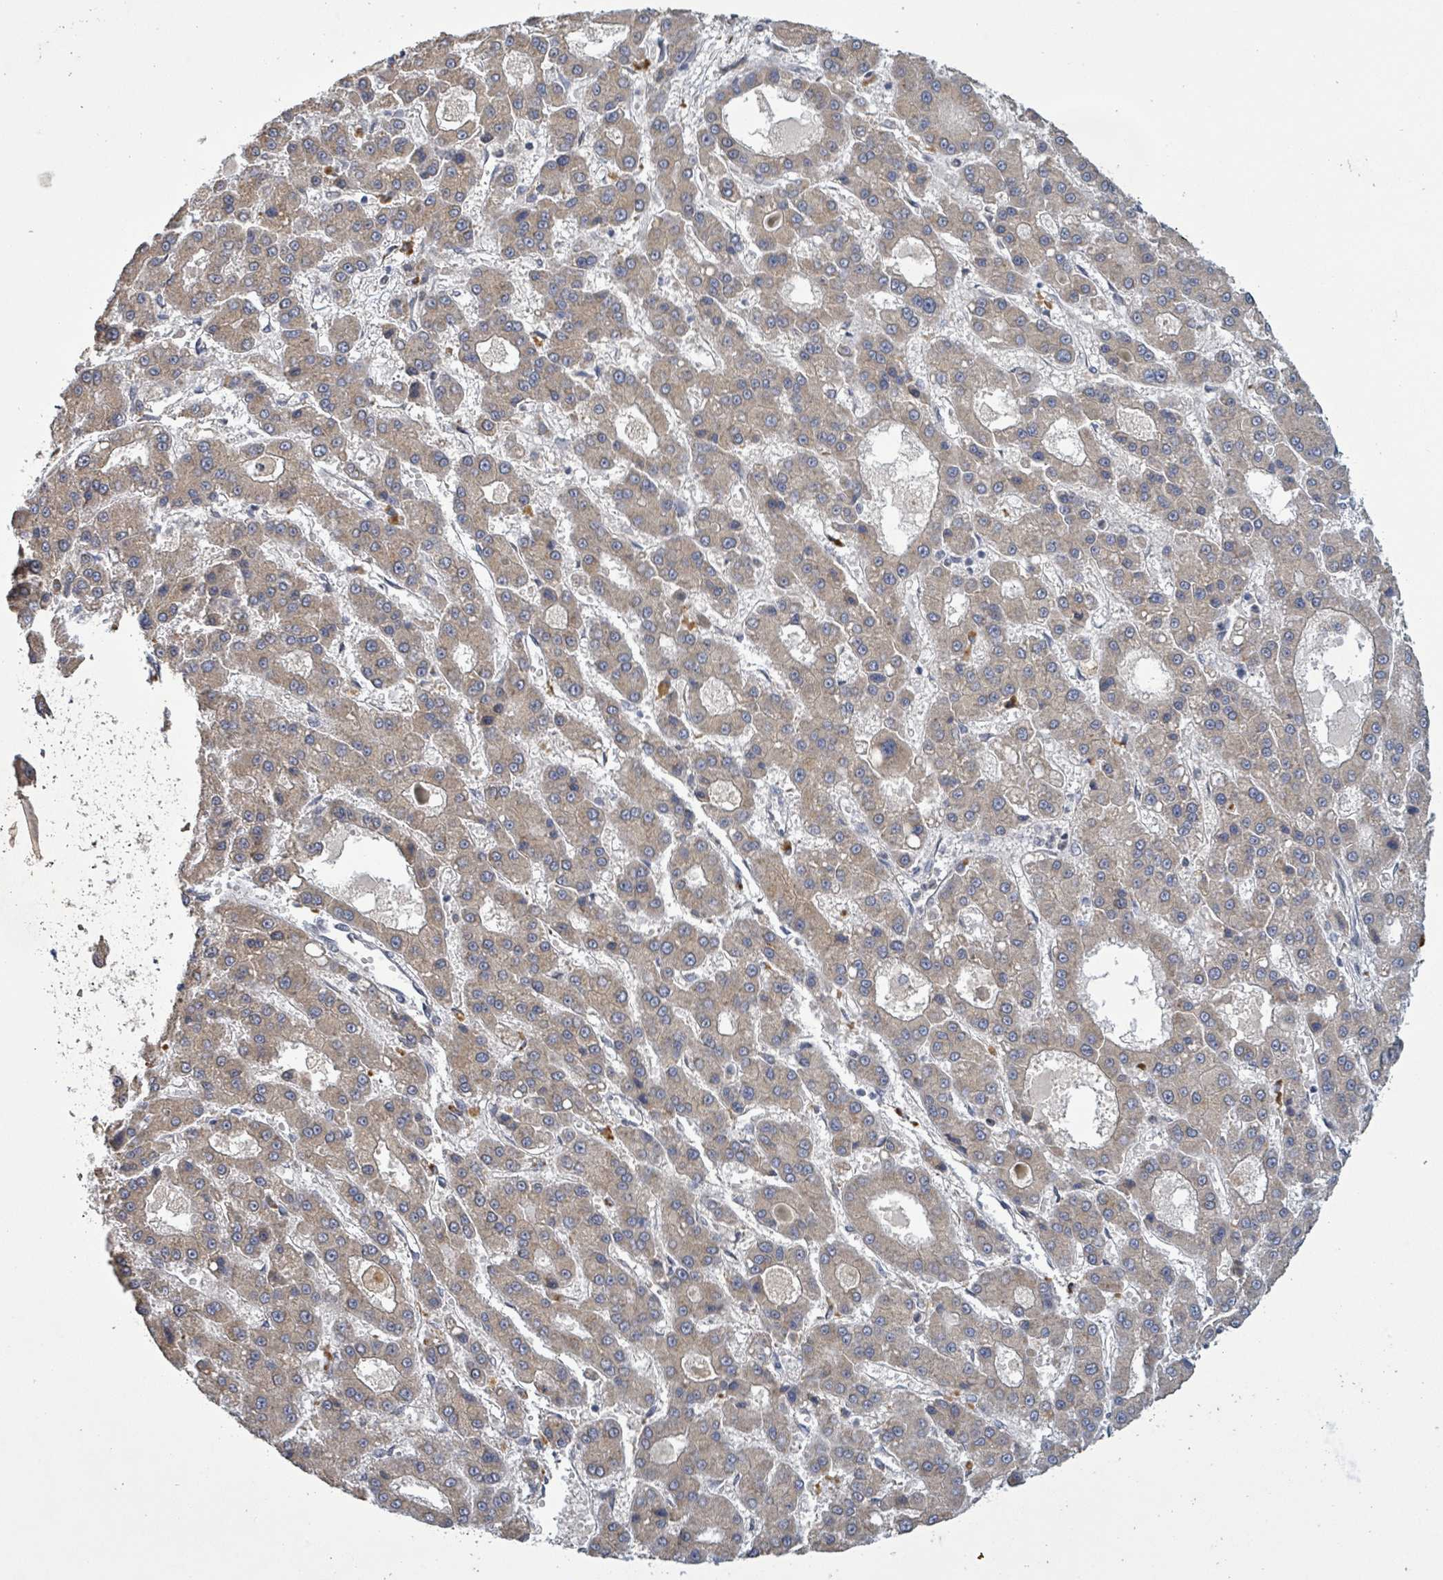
{"staining": {"intensity": "weak", "quantity": ">75%", "location": "cytoplasmic/membranous"}, "tissue": "liver cancer", "cell_type": "Tumor cells", "image_type": "cancer", "snomed": [{"axis": "morphology", "description": "Carcinoma, Hepatocellular, NOS"}, {"axis": "topography", "description": "Liver"}], "caption": "Liver cancer stained for a protein (brown) exhibits weak cytoplasmic/membranous positive positivity in approximately >75% of tumor cells.", "gene": "ATP13A1", "patient": {"sex": "male", "age": 70}}